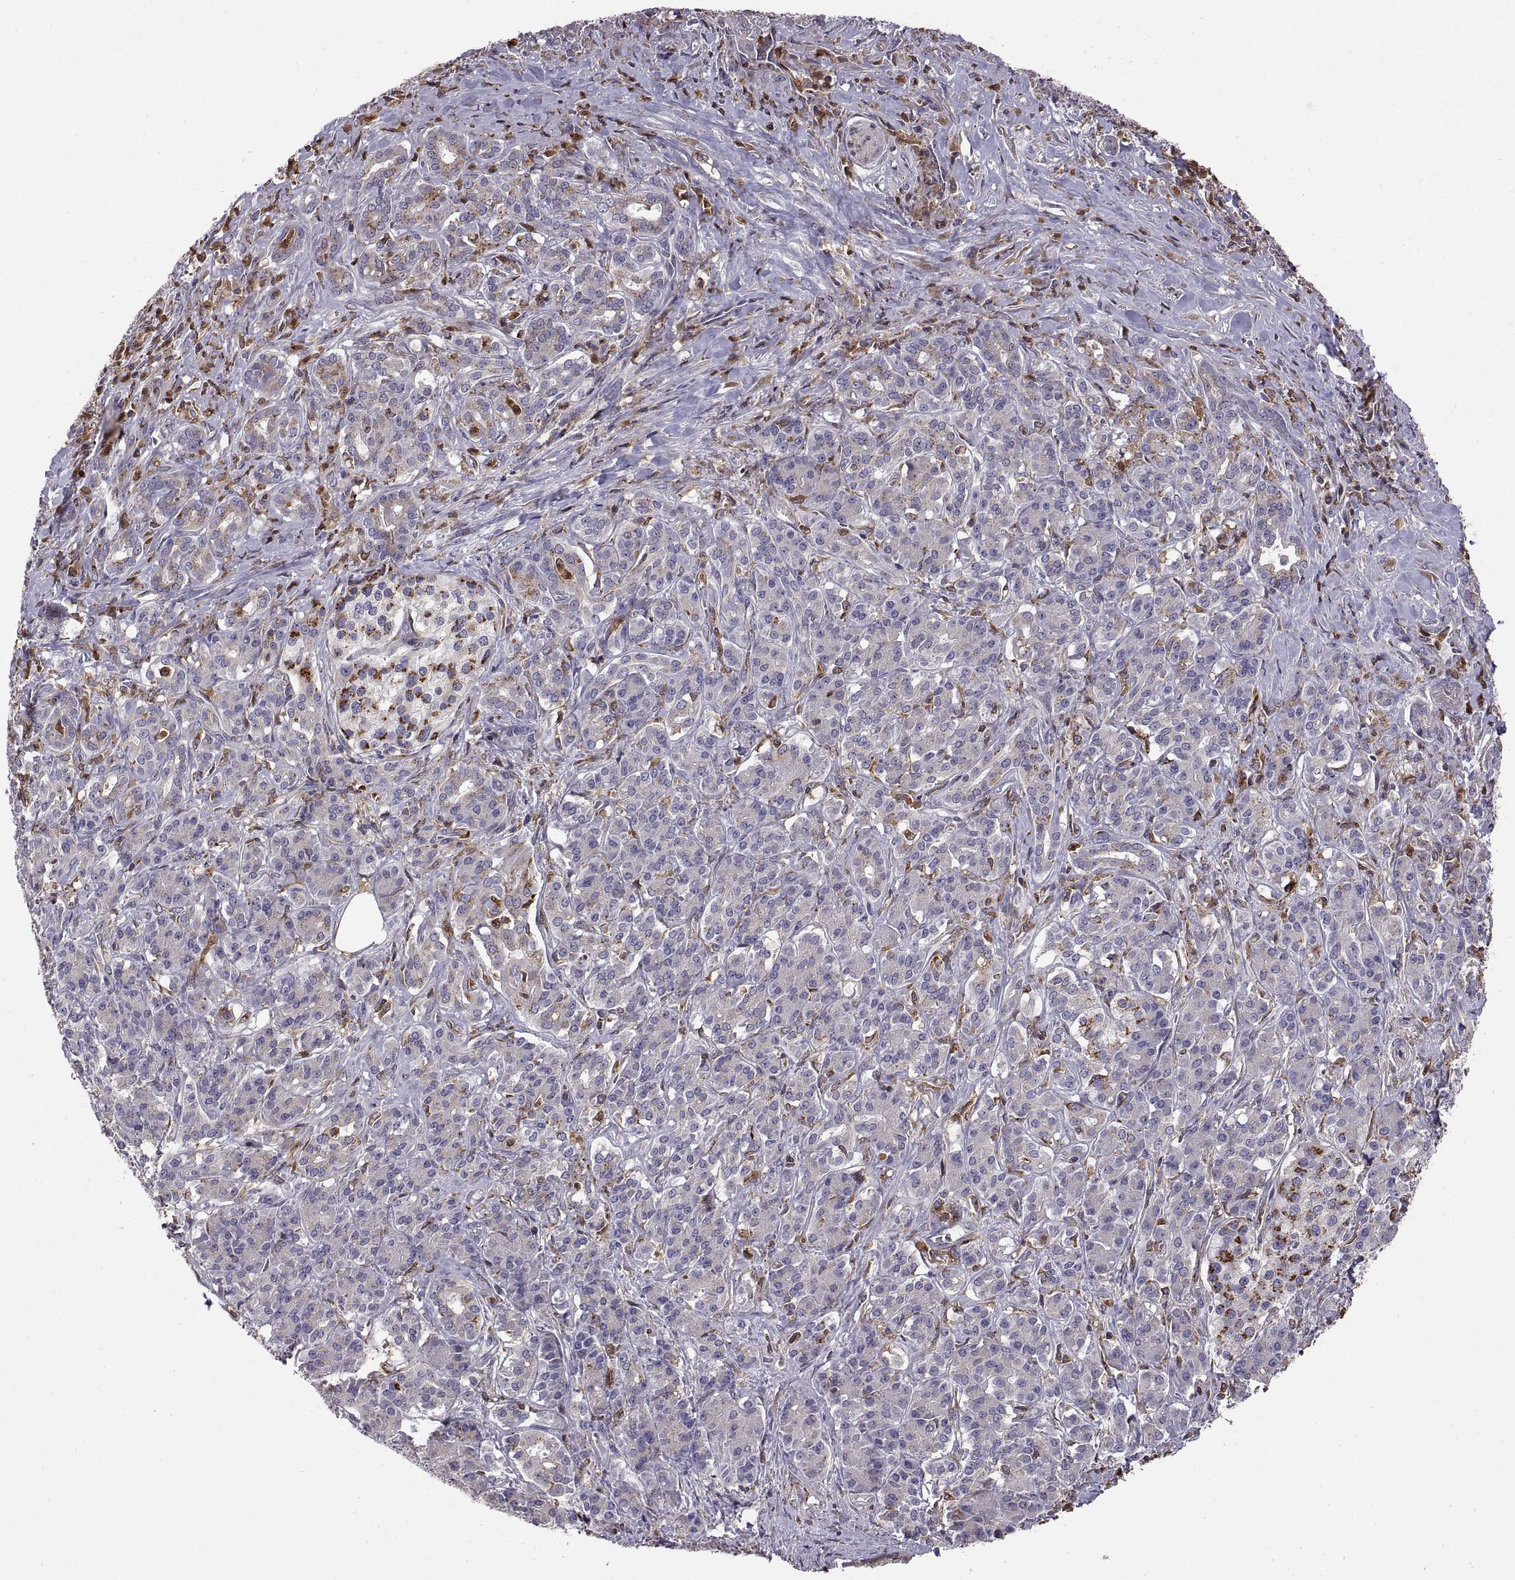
{"staining": {"intensity": "moderate", "quantity": ">75%", "location": "cytoplasmic/membranous"}, "tissue": "pancreatic cancer", "cell_type": "Tumor cells", "image_type": "cancer", "snomed": [{"axis": "morphology", "description": "Normal tissue, NOS"}, {"axis": "morphology", "description": "Inflammation, NOS"}, {"axis": "morphology", "description": "Adenocarcinoma, NOS"}, {"axis": "topography", "description": "Pancreas"}], "caption": "This histopathology image reveals immunohistochemistry (IHC) staining of adenocarcinoma (pancreatic), with medium moderate cytoplasmic/membranous positivity in approximately >75% of tumor cells.", "gene": "ACAP1", "patient": {"sex": "male", "age": 57}}